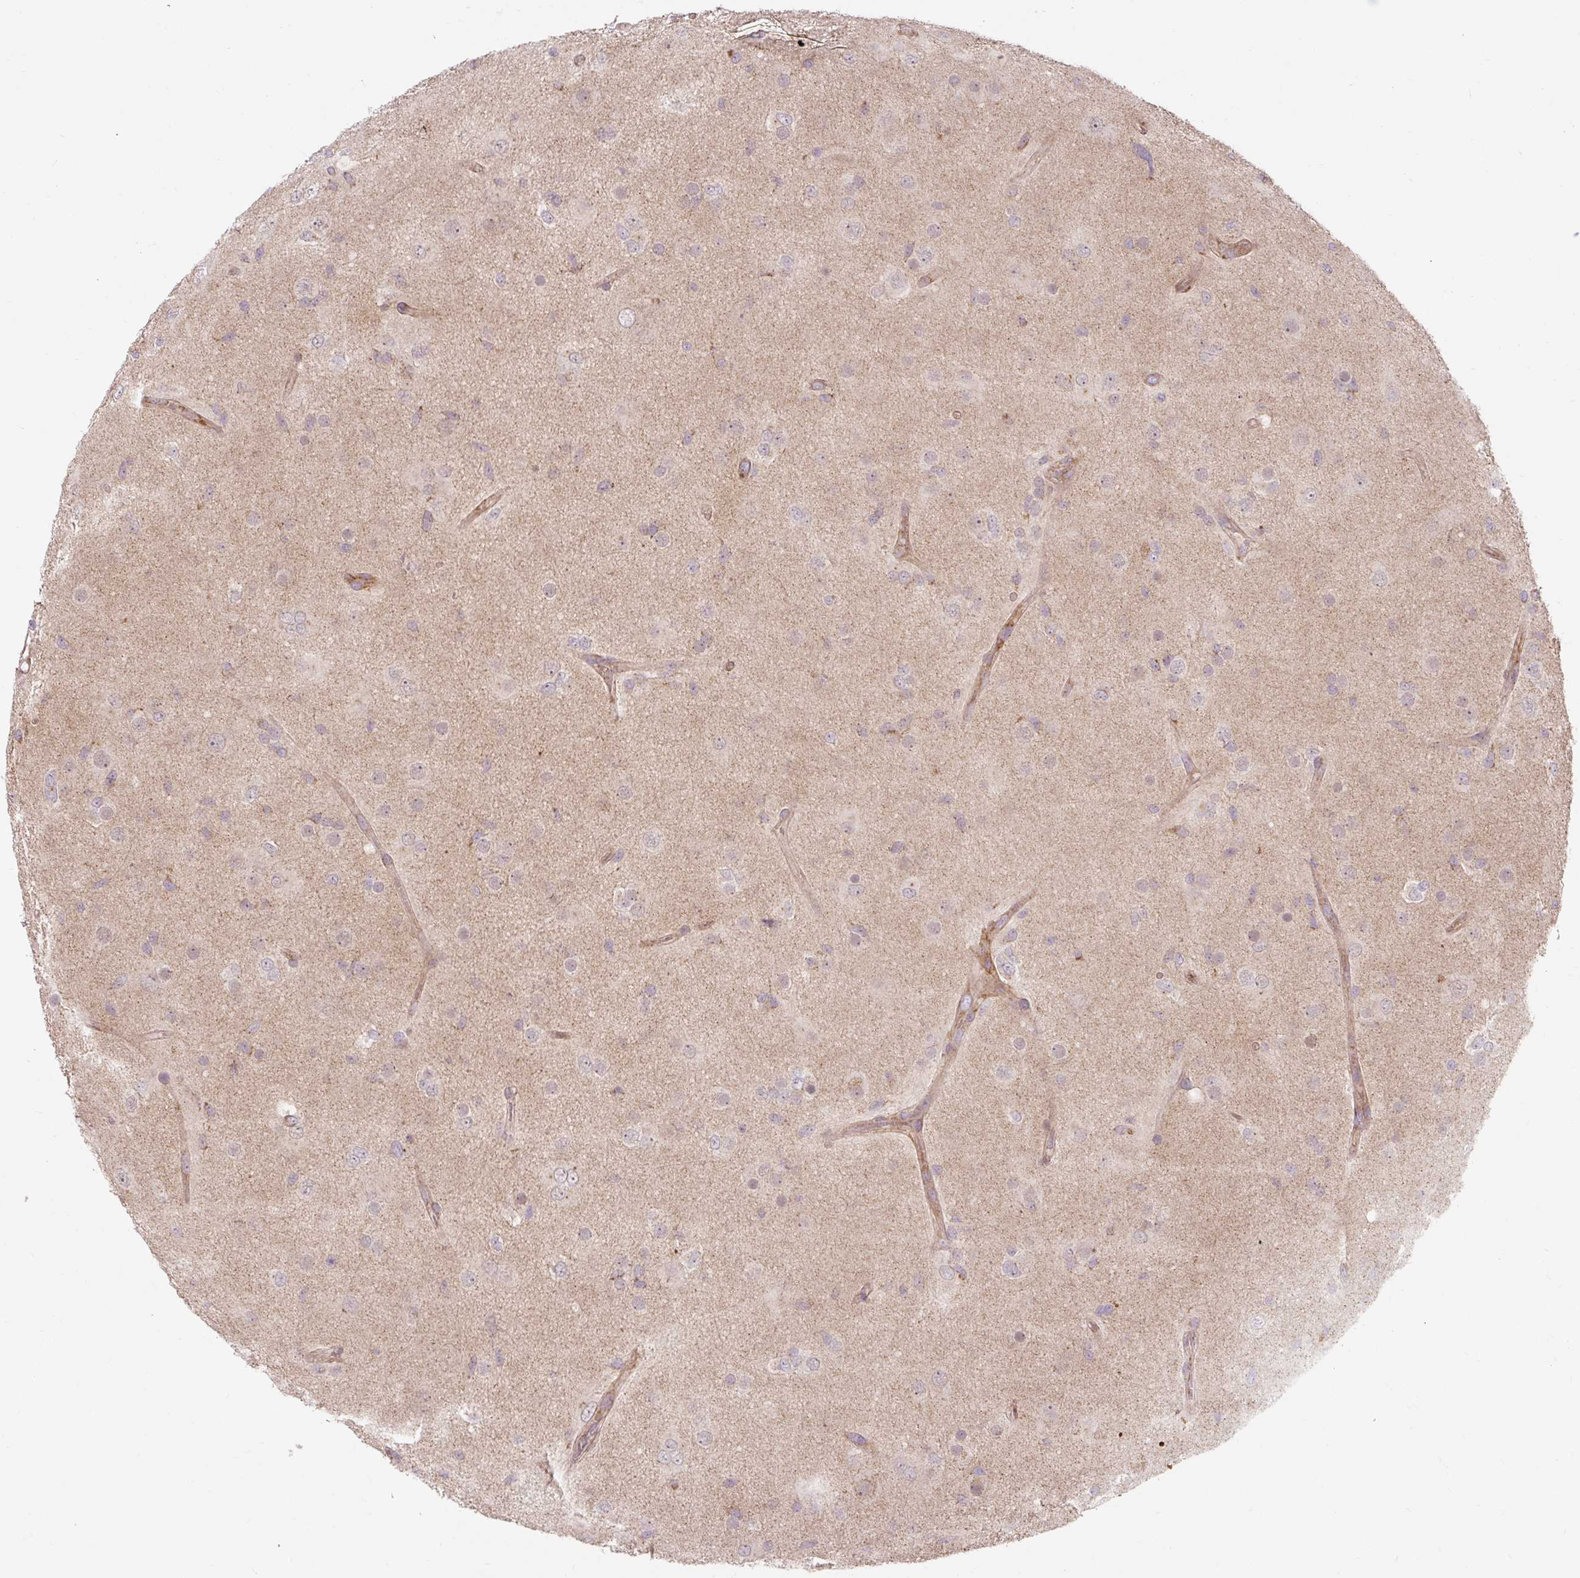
{"staining": {"intensity": "weak", "quantity": "25%-75%", "location": "cytoplasmic/membranous"}, "tissue": "glioma", "cell_type": "Tumor cells", "image_type": "cancer", "snomed": [{"axis": "morphology", "description": "Glioma, malignant, High grade"}, {"axis": "topography", "description": "Brain"}], "caption": "Weak cytoplasmic/membranous staining is present in about 25%-75% of tumor cells in high-grade glioma (malignant). The protein of interest is stained brown, and the nuclei are stained in blue (DAB IHC with brightfield microscopy, high magnification).", "gene": "TRIAP1", "patient": {"sex": "male", "age": 53}}